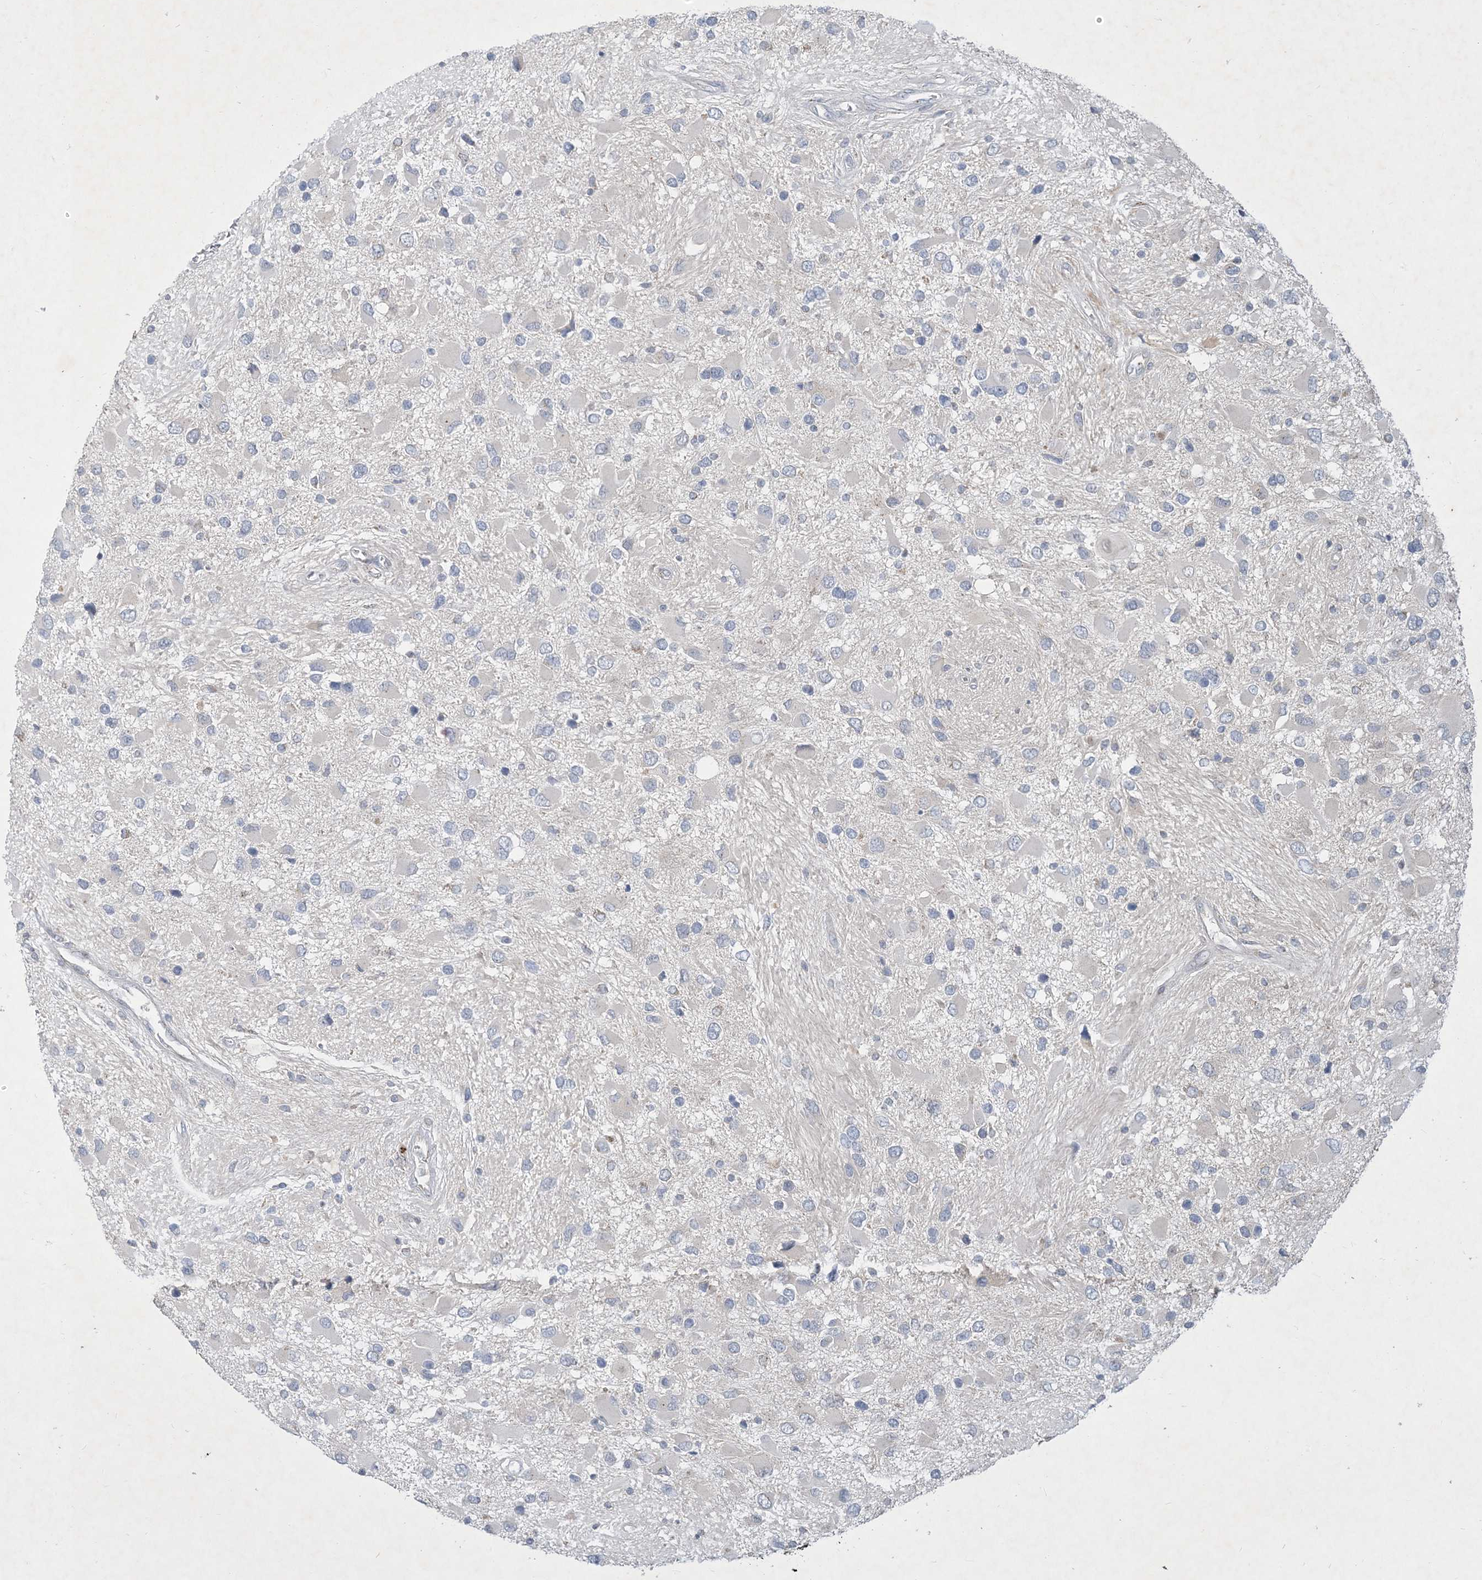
{"staining": {"intensity": "negative", "quantity": "none", "location": "none"}, "tissue": "glioma", "cell_type": "Tumor cells", "image_type": "cancer", "snomed": [{"axis": "morphology", "description": "Glioma, malignant, High grade"}, {"axis": "topography", "description": "Brain"}], "caption": "Tumor cells are negative for protein expression in human malignant high-grade glioma.", "gene": "CCDC14", "patient": {"sex": "male", "age": 53}}